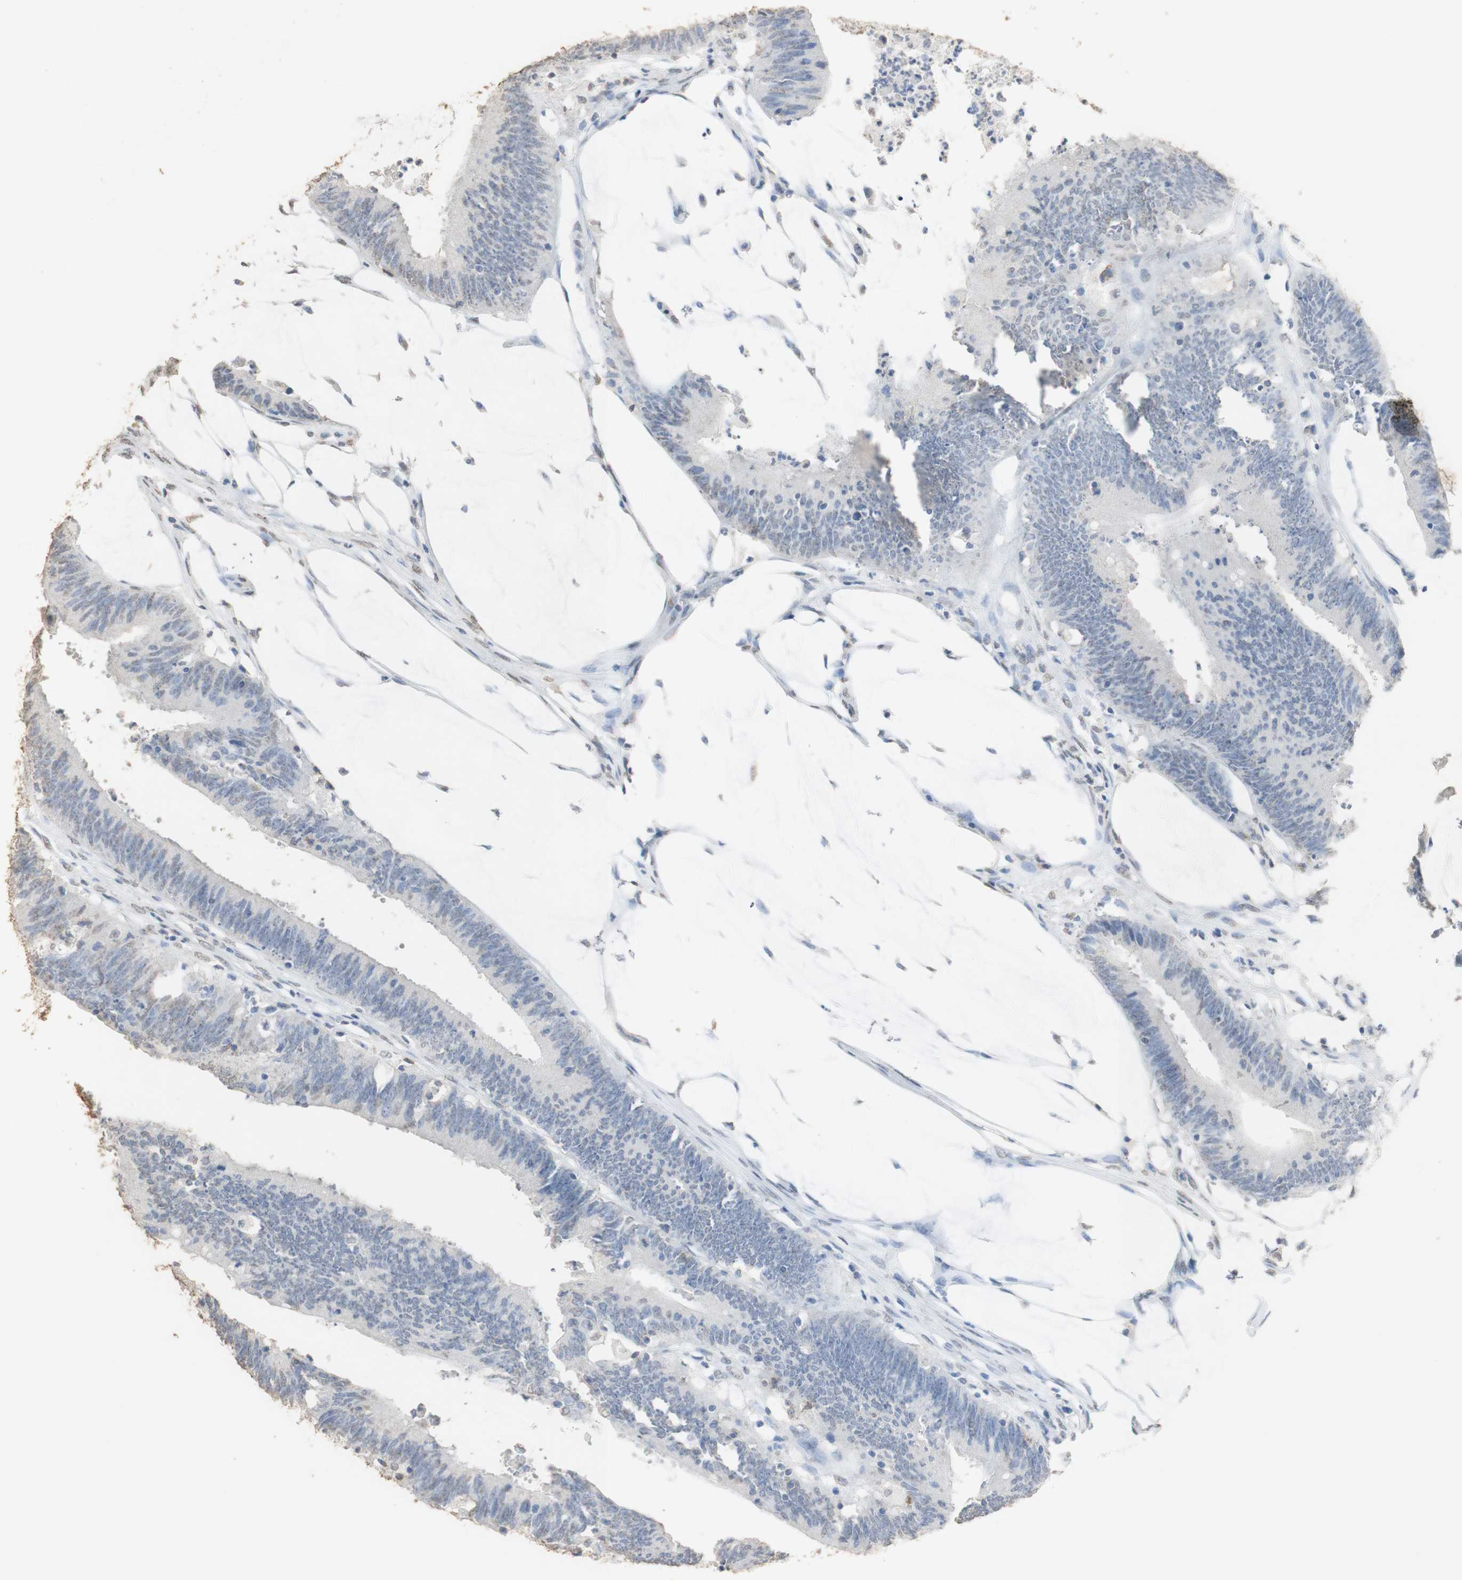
{"staining": {"intensity": "weak", "quantity": "<25%", "location": "nuclear"}, "tissue": "colorectal cancer", "cell_type": "Tumor cells", "image_type": "cancer", "snomed": [{"axis": "morphology", "description": "Adenocarcinoma, NOS"}, {"axis": "topography", "description": "Rectum"}], "caption": "Colorectal cancer was stained to show a protein in brown. There is no significant staining in tumor cells.", "gene": "L1CAM", "patient": {"sex": "female", "age": 66}}